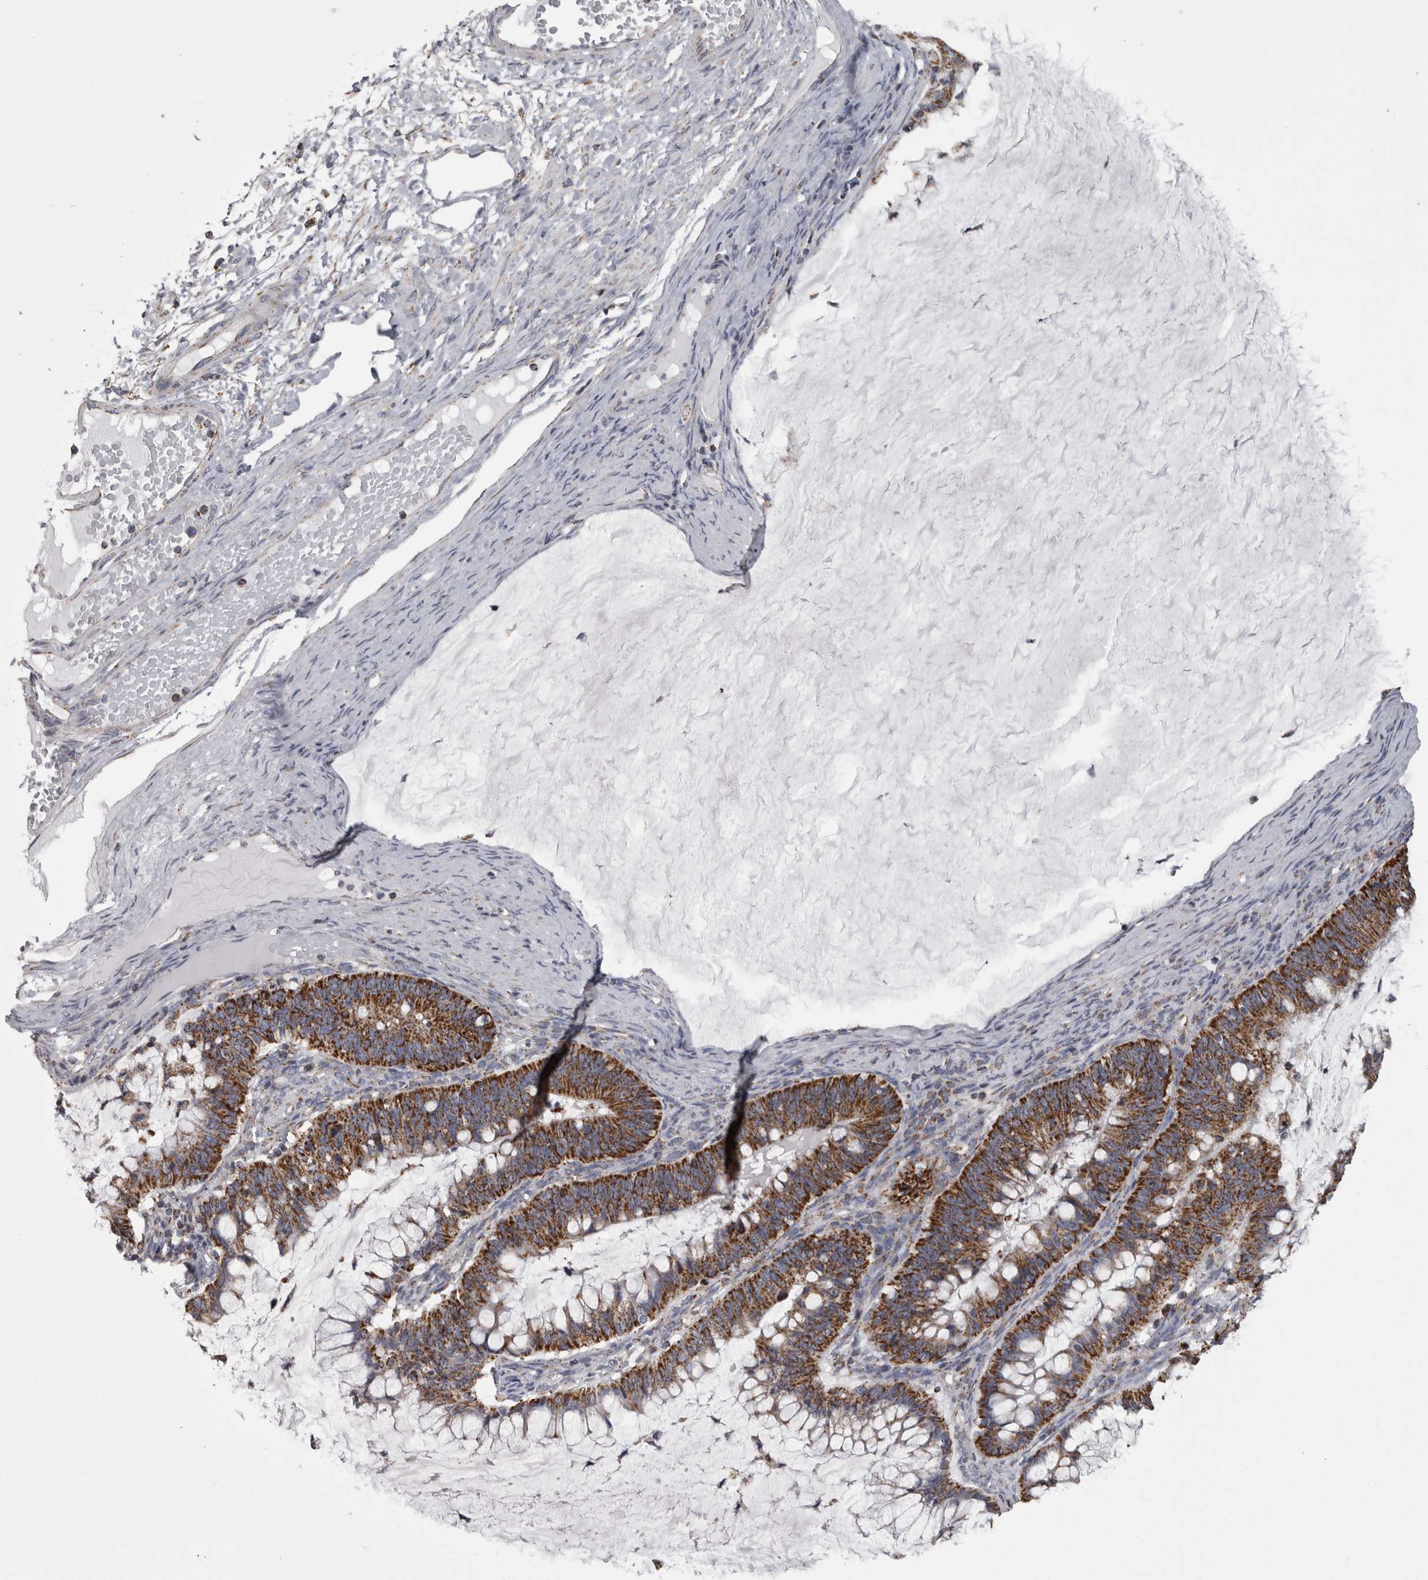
{"staining": {"intensity": "strong", "quantity": ">75%", "location": "cytoplasmic/membranous"}, "tissue": "ovarian cancer", "cell_type": "Tumor cells", "image_type": "cancer", "snomed": [{"axis": "morphology", "description": "Cystadenocarcinoma, mucinous, NOS"}, {"axis": "topography", "description": "Ovary"}], "caption": "Immunohistochemical staining of ovarian cancer (mucinous cystadenocarcinoma) shows high levels of strong cytoplasmic/membranous staining in approximately >75% of tumor cells.", "gene": "MDH2", "patient": {"sex": "female", "age": 61}}